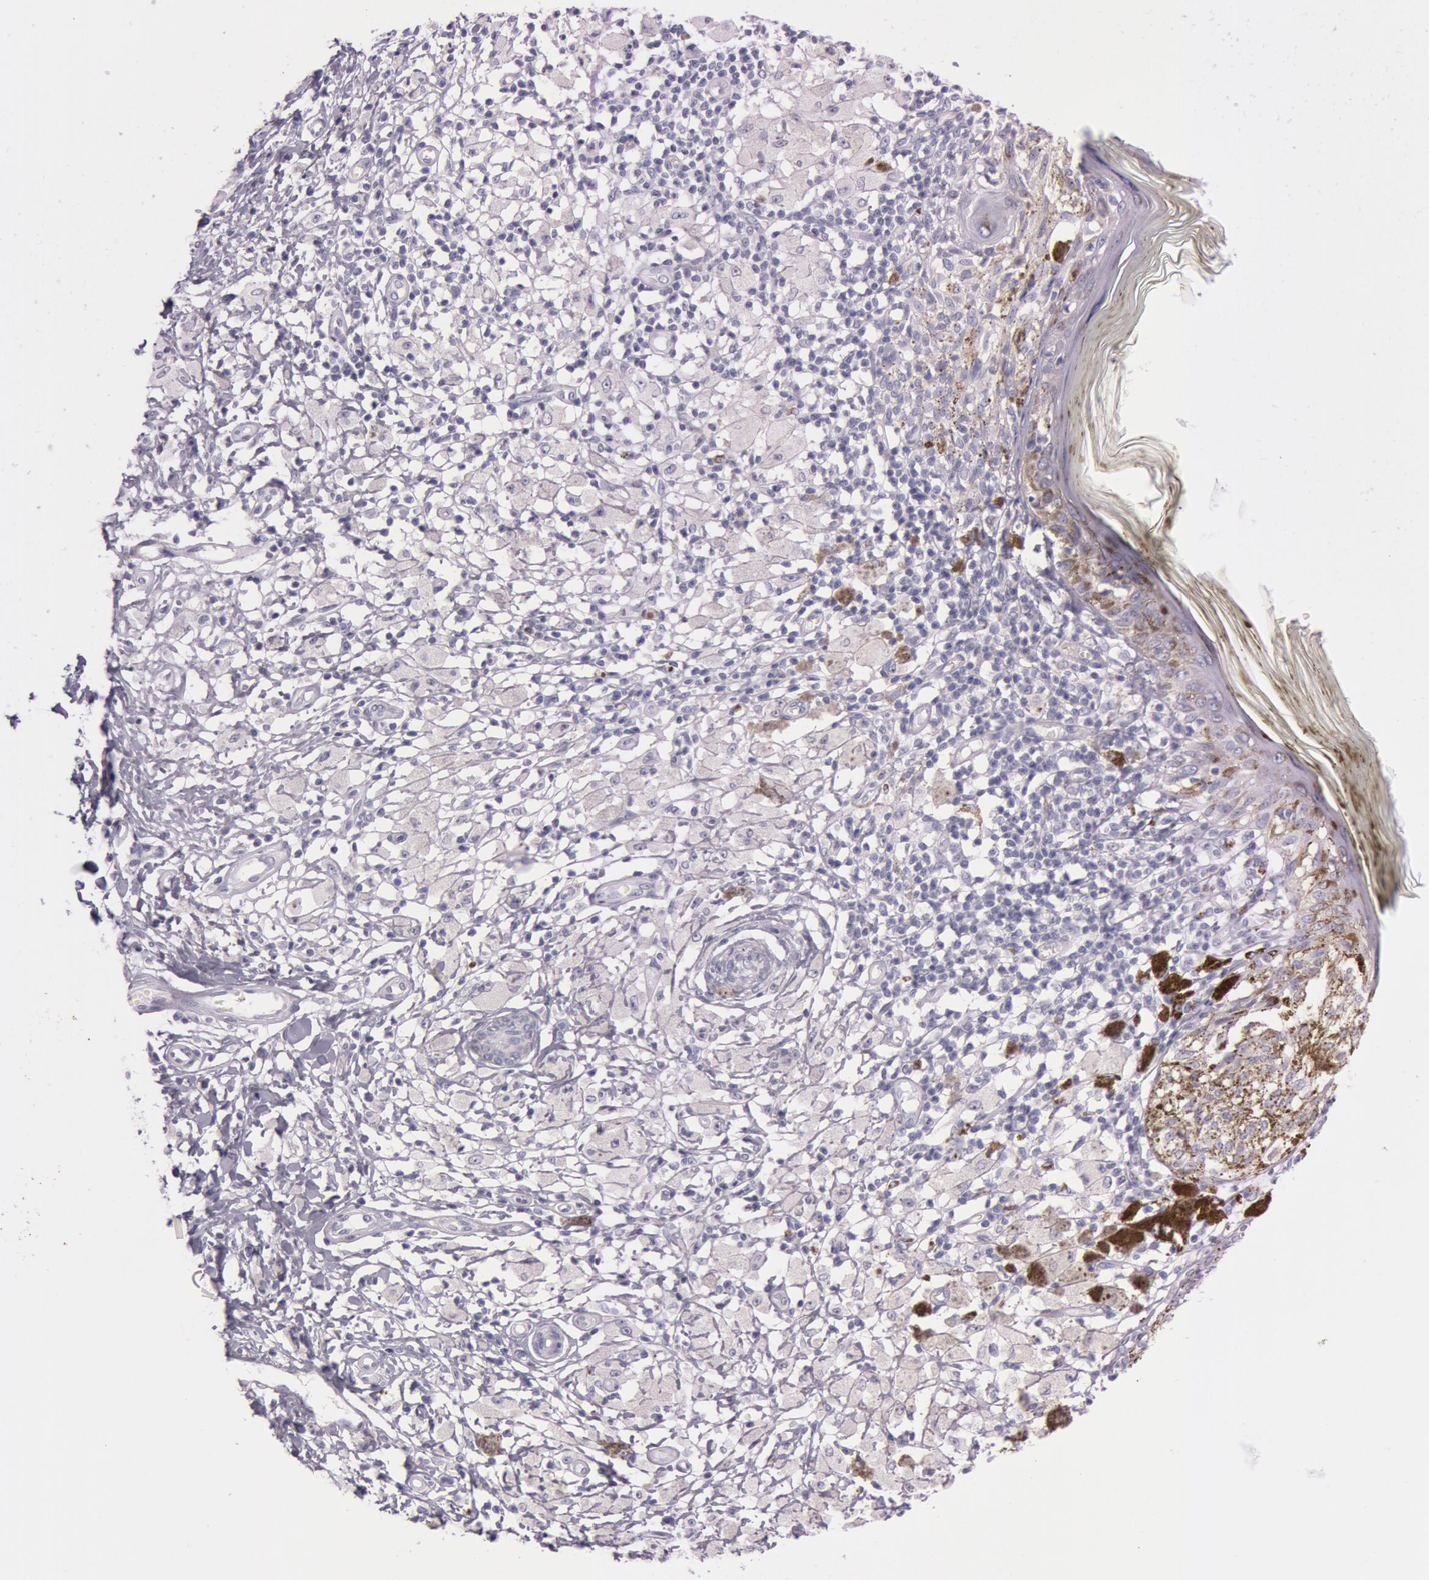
{"staining": {"intensity": "negative", "quantity": "none", "location": "none"}, "tissue": "melanoma", "cell_type": "Tumor cells", "image_type": "cancer", "snomed": [{"axis": "morphology", "description": "Malignant melanoma, NOS"}, {"axis": "topography", "description": "Skin"}], "caption": "Melanoma stained for a protein using immunohistochemistry reveals no staining tumor cells.", "gene": "FOLH1", "patient": {"sex": "male", "age": 88}}